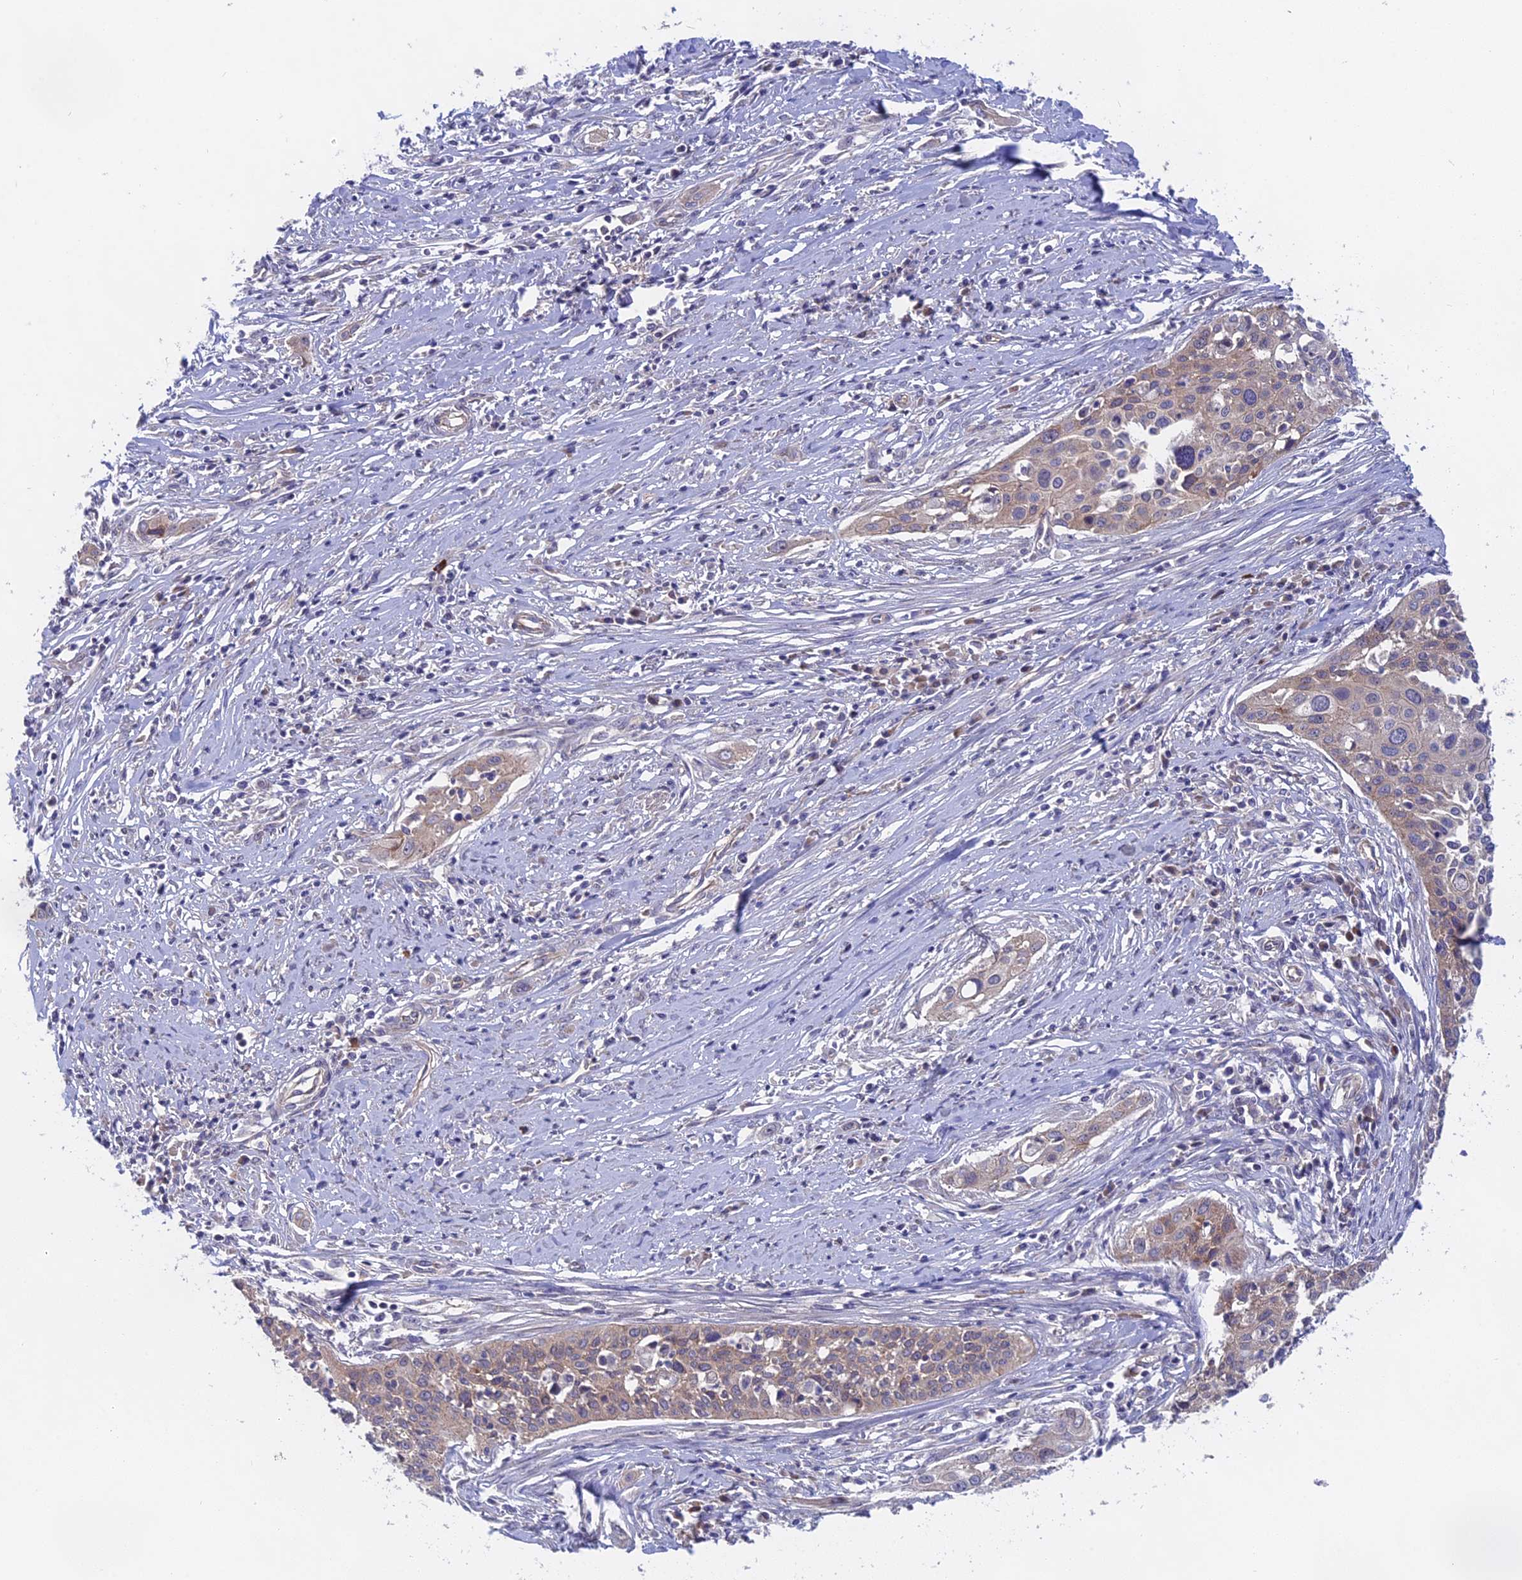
{"staining": {"intensity": "weak", "quantity": ">75%", "location": "cytoplasmic/membranous"}, "tissue": "cervical cancer", "cell_type": "Tumor cells", "image_type": "cancer", "snomed": [{"axis": "morphology", "description": "Squamous cell carcinoma, NOS"}, {"axis": "topography", "description": "Cervix"}], "caption": "Tumor cells display low levels of weak cytoplasmic/membranous staining in about >75% of cells in human cervical squamous cell carcinoma.", "gene": "TENT4B", "patient": {"sex": "female", "age": 34}}